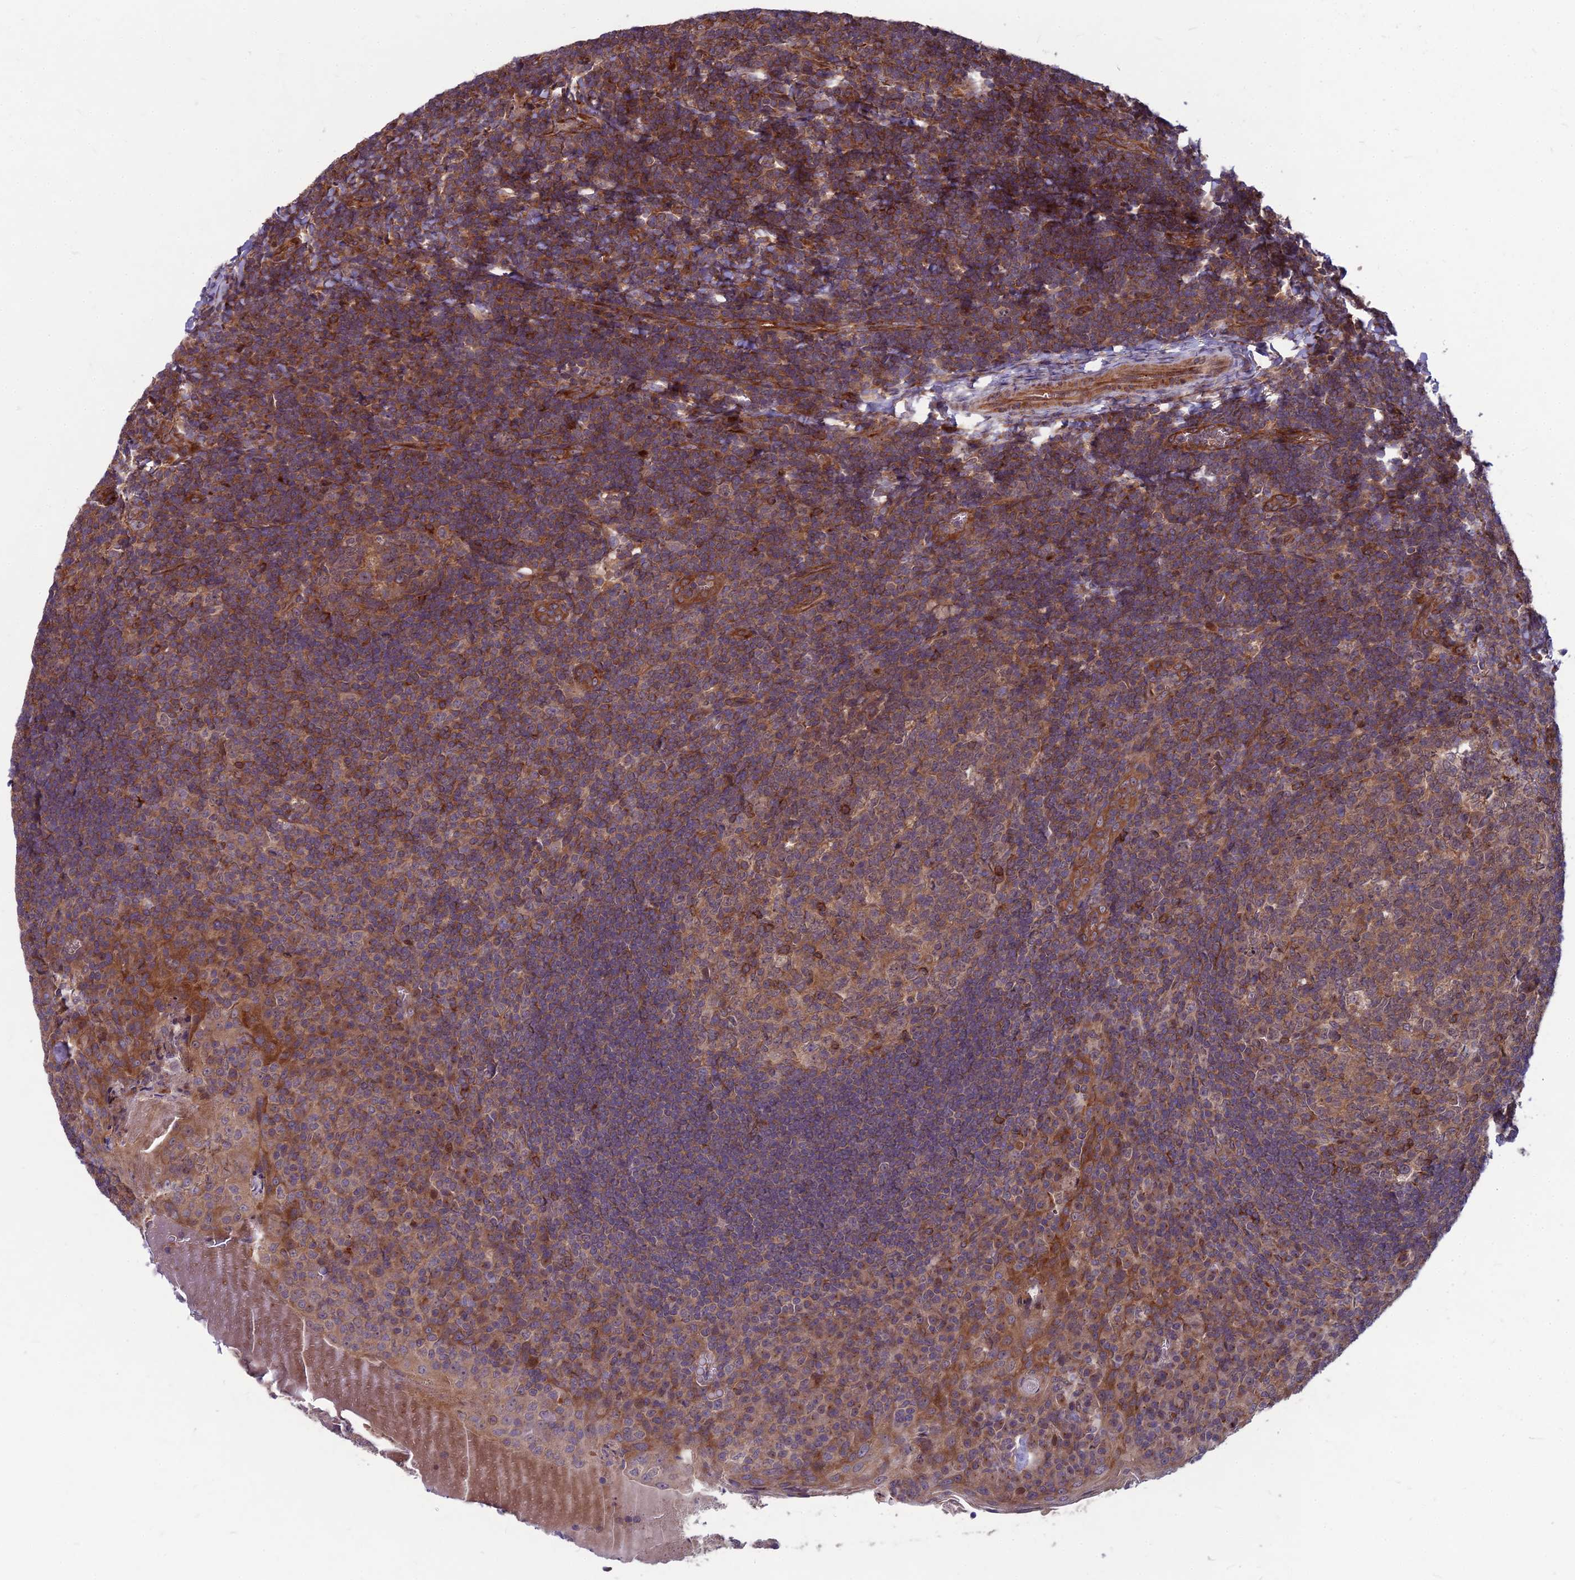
{"staining": {"intensity": "moderate", "quantity": ">75%", "location": "cytoplasmic/membranous"}, "tissue": "tonsil", "cell_type": "Germinal center cells", "image_type": "normal", "snomed": [{"axis": "morphology", "description": "Normal tissue, NOS"}, {"axis": "topography", "description": "Tonsil"}], "caption": "A brown stain labels moderate cytoplasmic/membranous expression of a protein in germinal center cells of benign human tonsil. Using DAB (brown) and hematoxylin (blue) stains, captured at high magnification using brightfield microscopy.", "gene": "MFSD8", "patient": {"sex": "male", "age": 17}}